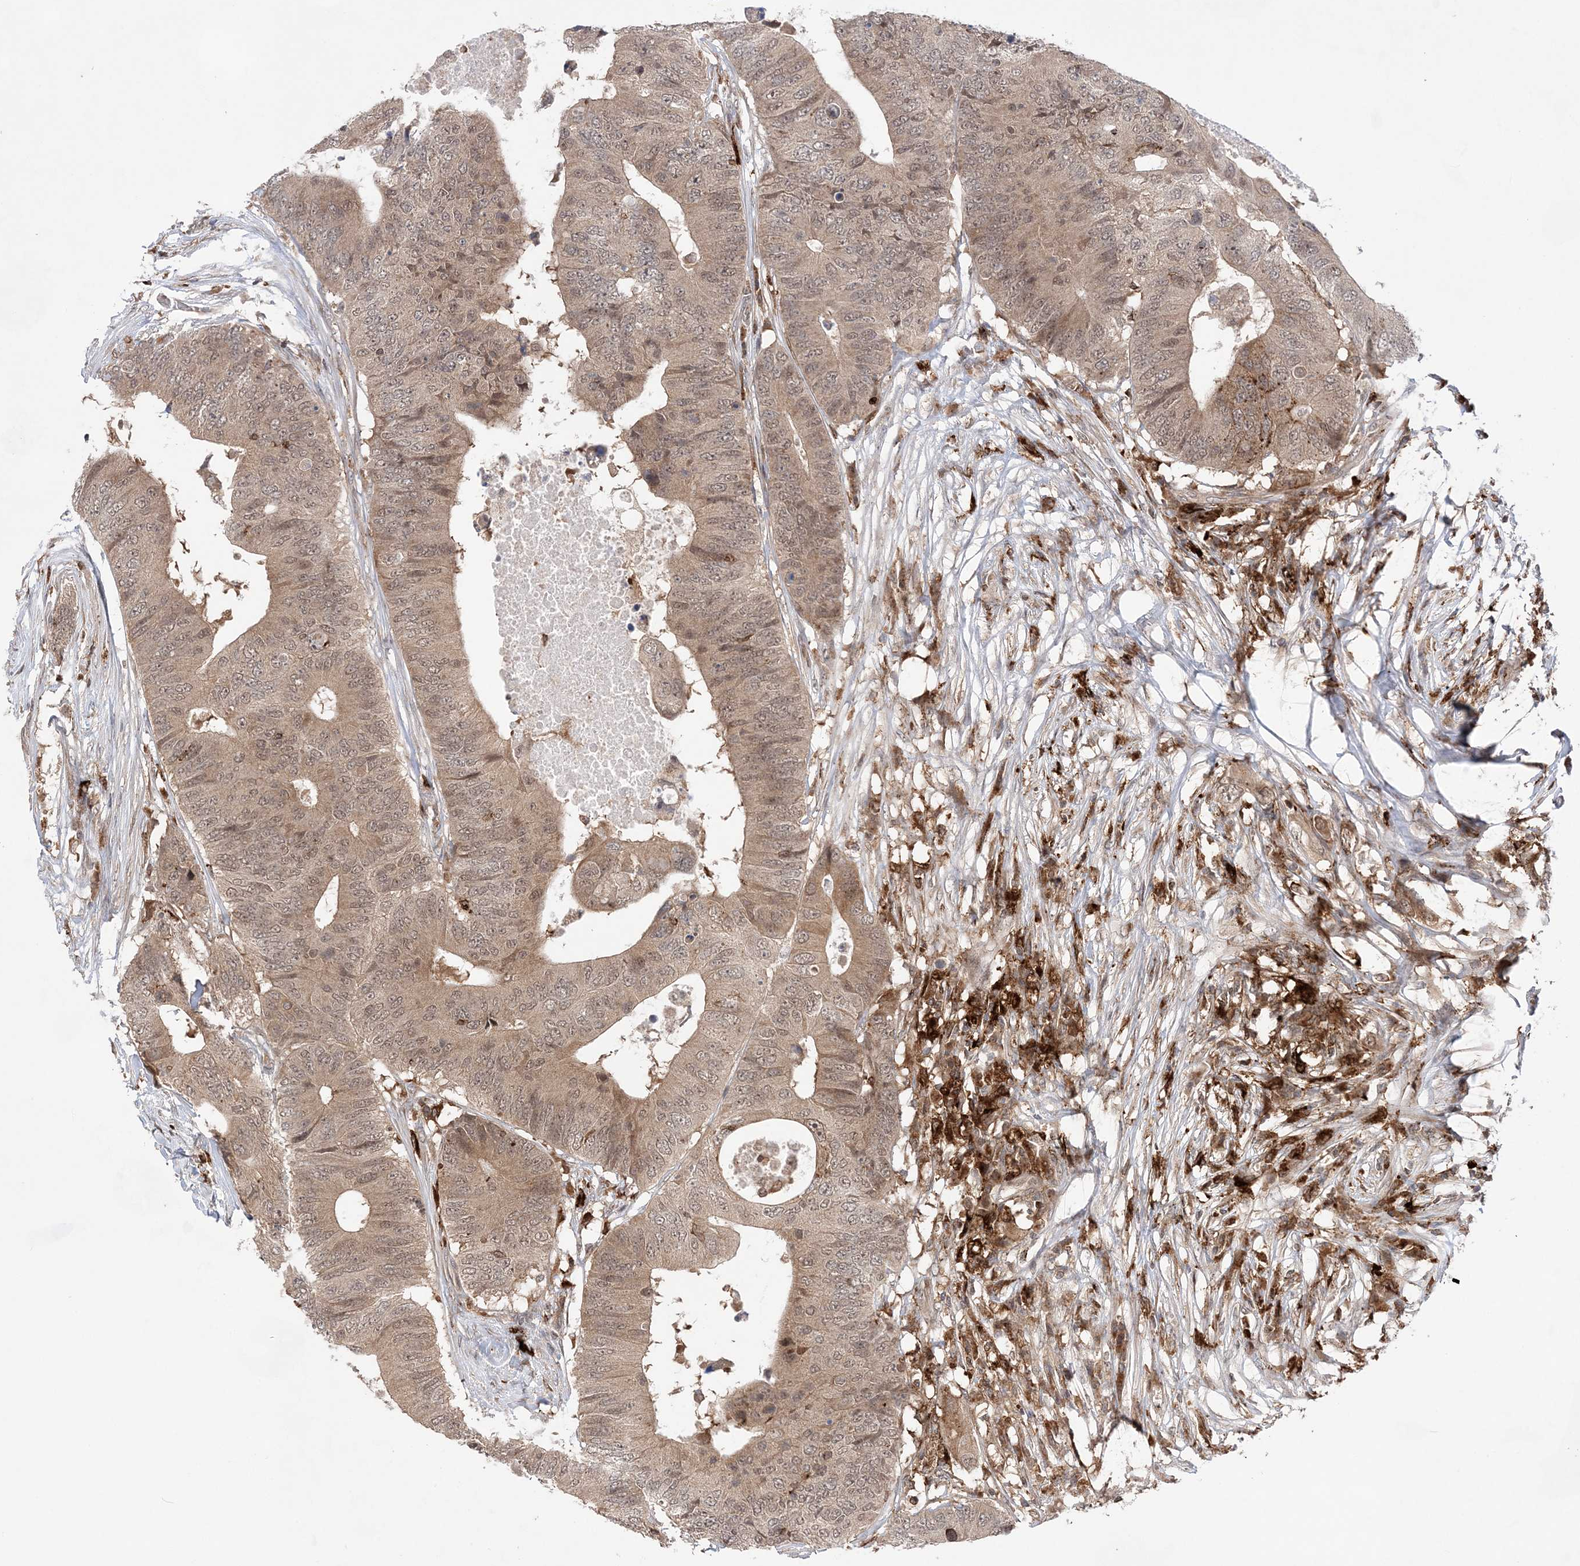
{"staining": {"intensity": "weak", "quantity": ">75%", "location": "cytoplasmic/membranous,nuclear"}, "tissue": "colorectal cancer", "cell_type": "Tumor cells", "image_type": "cancer", "snomed": [{"axis": "morphology", "description": "Adenocarcinoma, NOS"}, {"axis": "topography", "description": "Colon"}], "caption": "Colorectal cancer (adenocarcinoma) stained with a protein marker demonstrates weak staining in tumor cells.", "gene": "ANAPC15", "patient": {"sex": "male", "age": 71}}